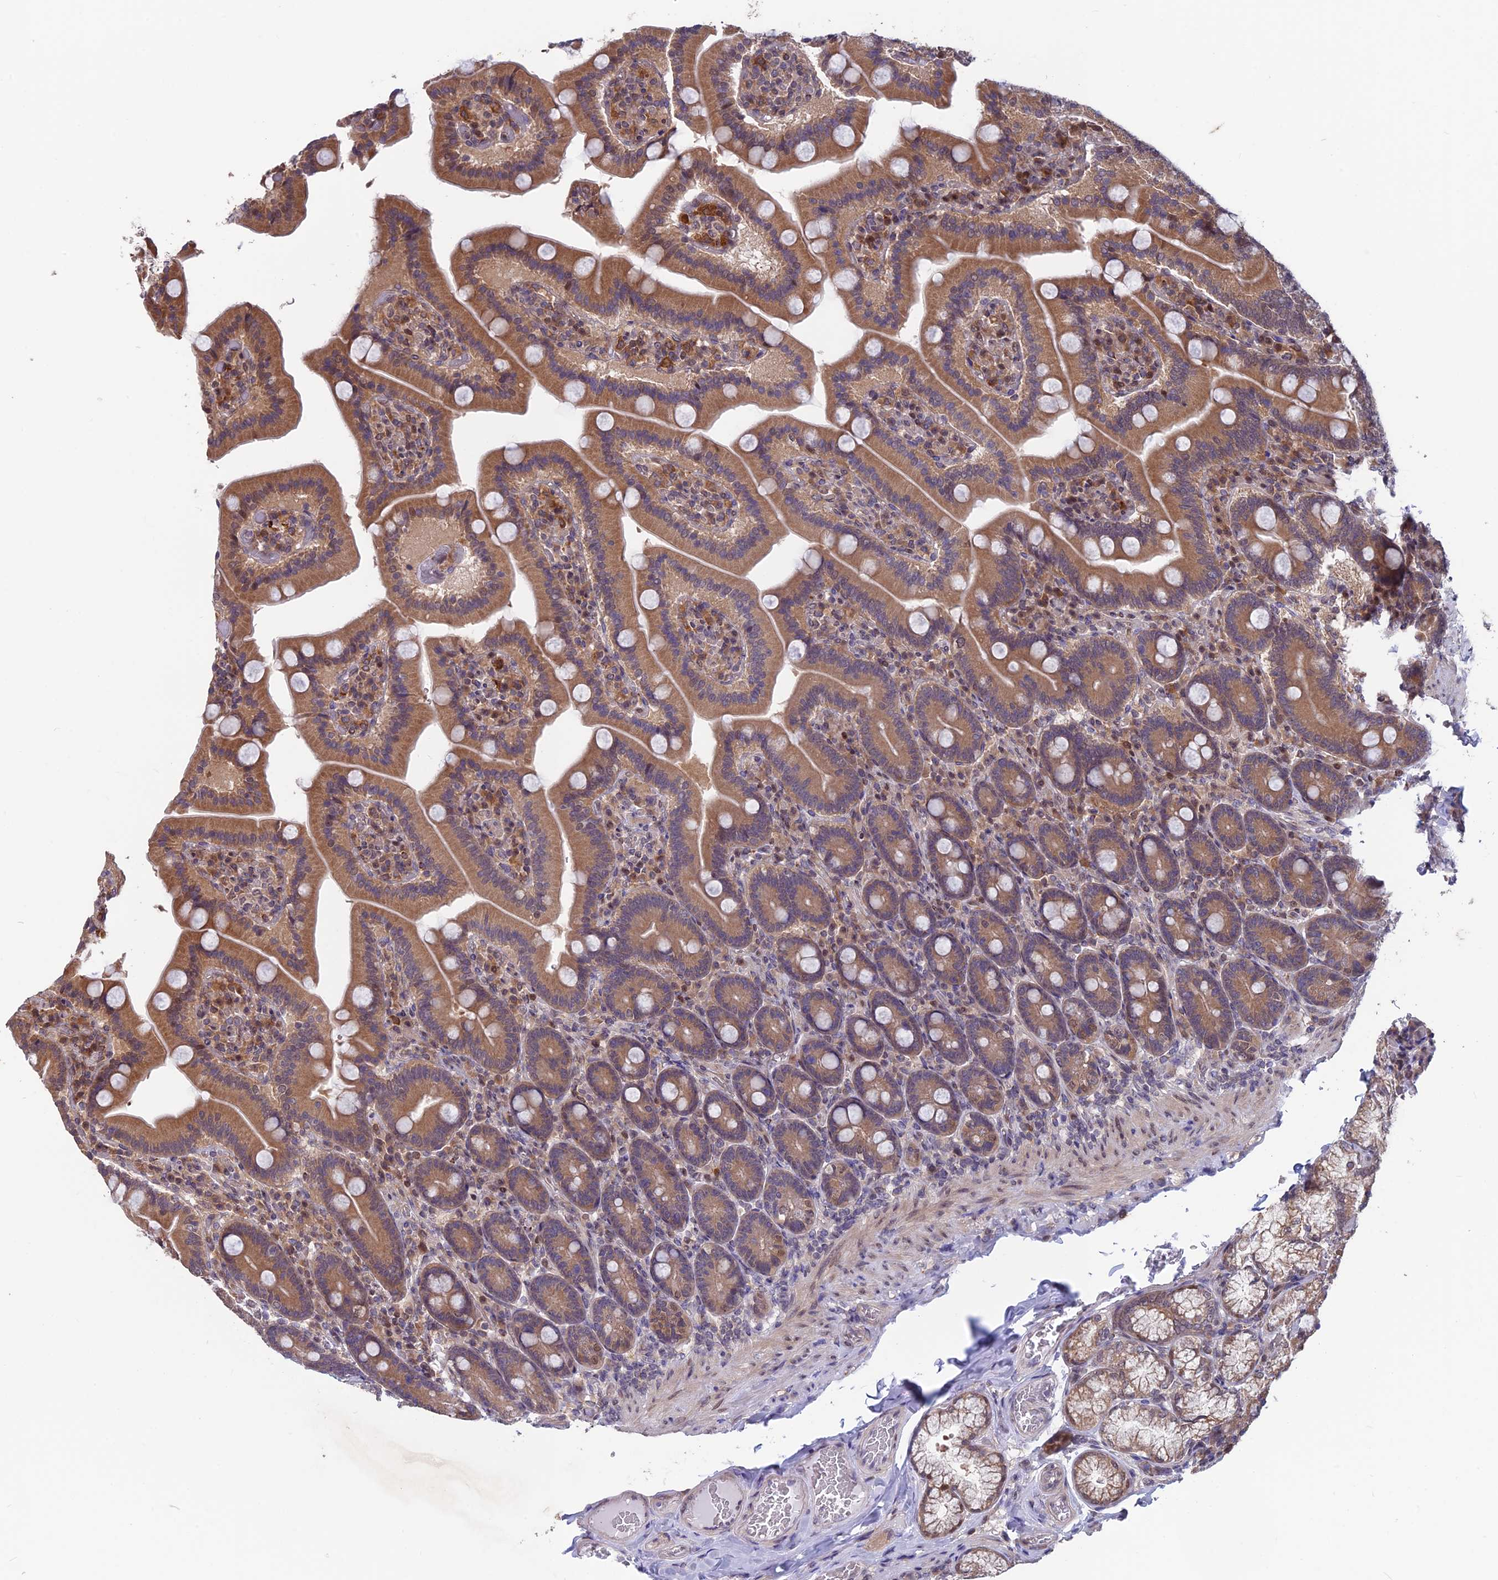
{"staining": {"intensity": "moderate", "quantity": ">75%", "location": "cytoplasmic/membranous"}, "tissue": "duodenum", "cell_type": "Glandular cells", "image_type": "normal", "snomed": [{"axis": "morphology", "description": "Normal tissue, NOS"}, {"axis": "topography", "description": "Duodenum"}], "caption": "A high-resolution micrograph shows IHC staining of unremarkable duodenum, which exhibits moderate cytoplasmic/membranous expression in approximately >75% of glandular cells.", "gene": "MAST2", "patient": {"sex": "female", "age": 62}}